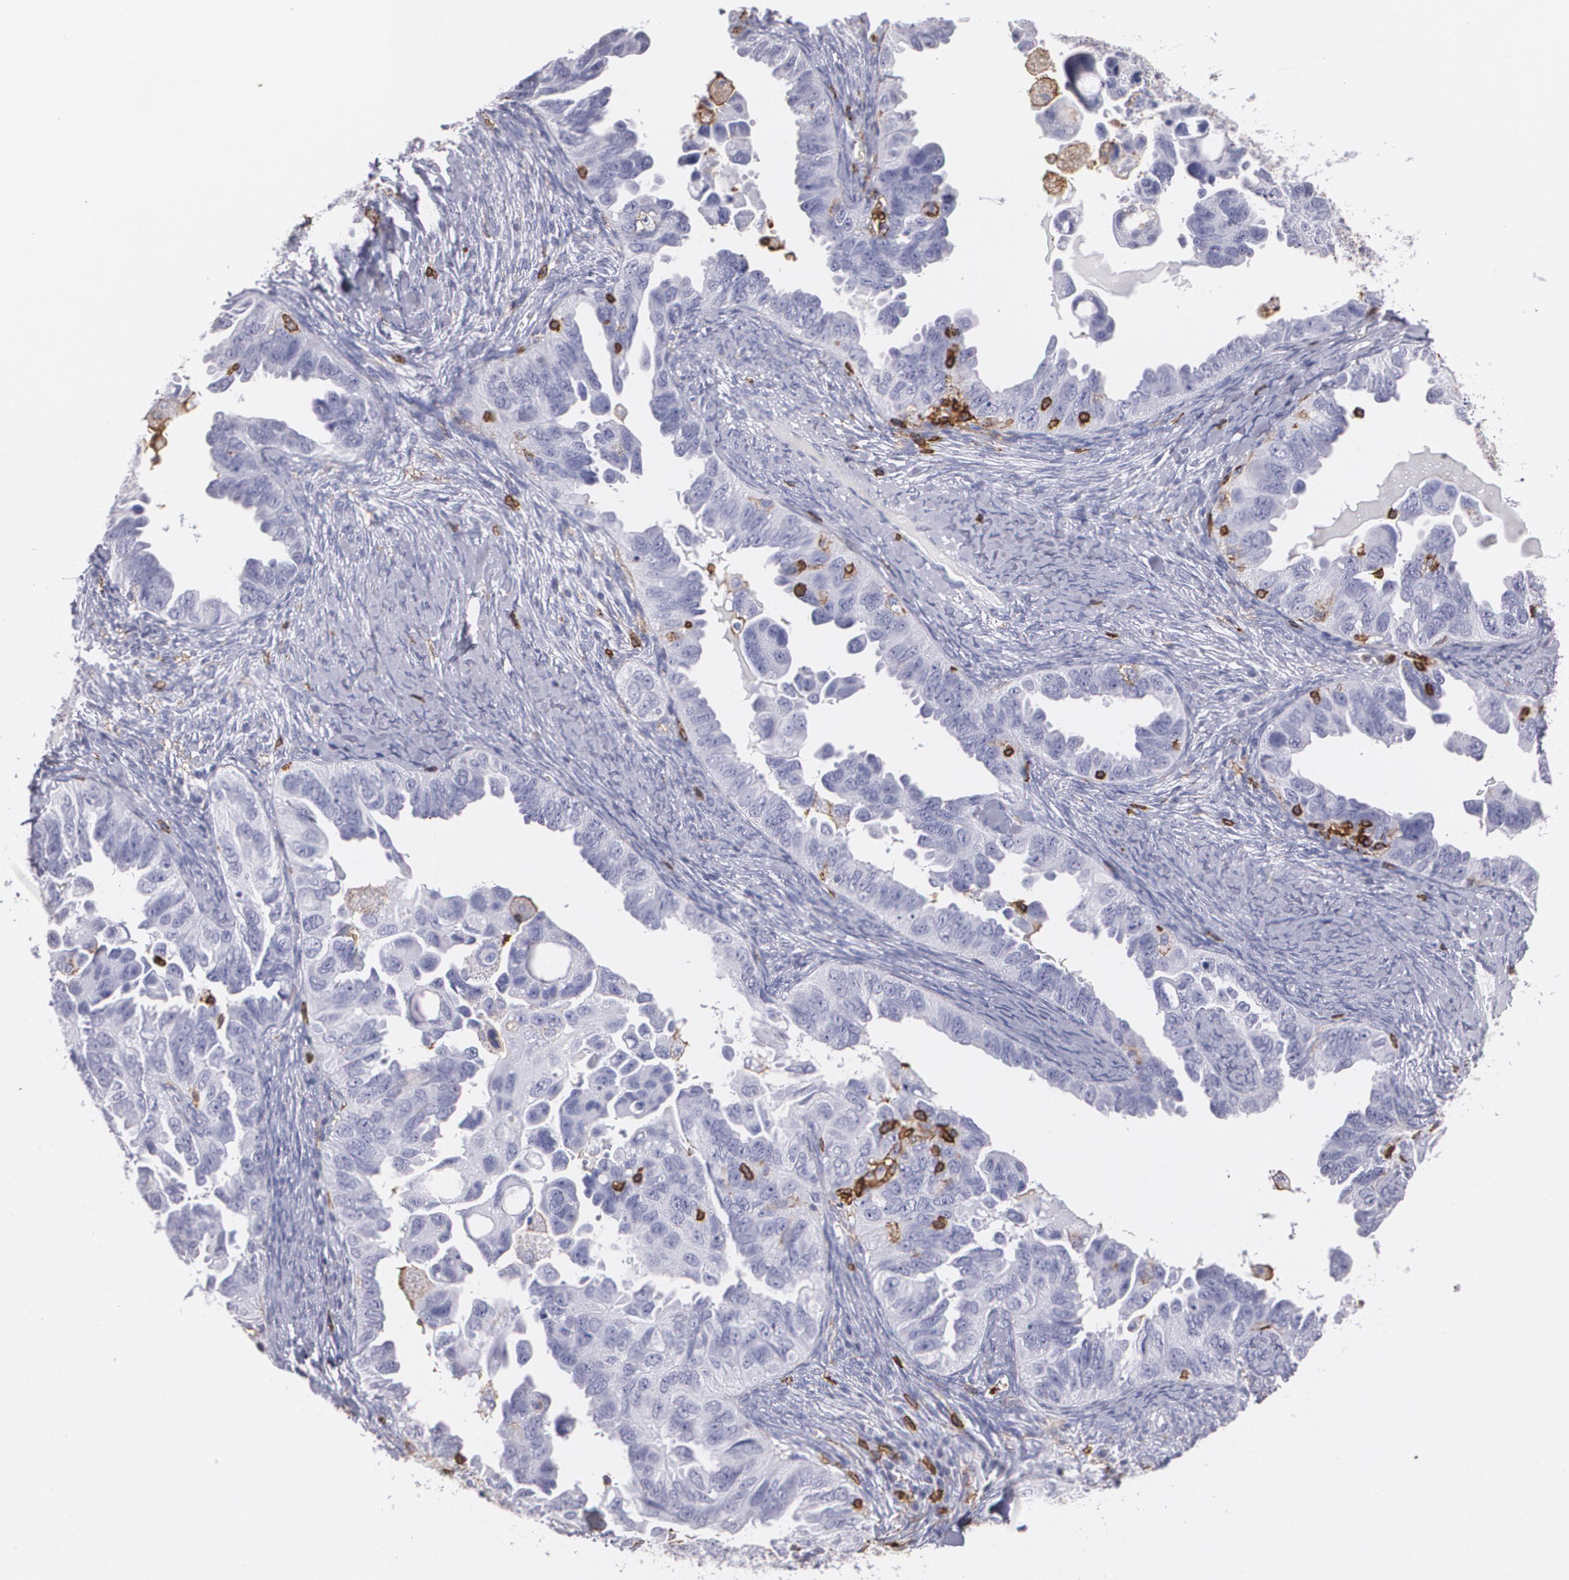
{"staining": {"intensity": "negative", "quantity": "none", "location": "none"}, "tissue": "ovarian cancer", "cell_type": "Tumor cells", "image_type": "cancer", "snomed": [{"axis": "morphology", "description": "Cystadenocarcinoma, serous, NOS"}, {"axis": "topography", "description": "Ovary"}], "caption": "This photomicrograph is of serous cystadenocarcinoma (ovarian) stained with IHC to label a protein in brown with the nuclei are counter-stained blue. There is no positivity in tumor cells. Brightfield microscopy of immunohistochemistry stained with DAB (3,3'-diaminobenzidine) (brown) and hematoxylin (blue), captured at high magnification.", "gene": "PTPRC", "patient": {"sex": "female", "age": 82}}